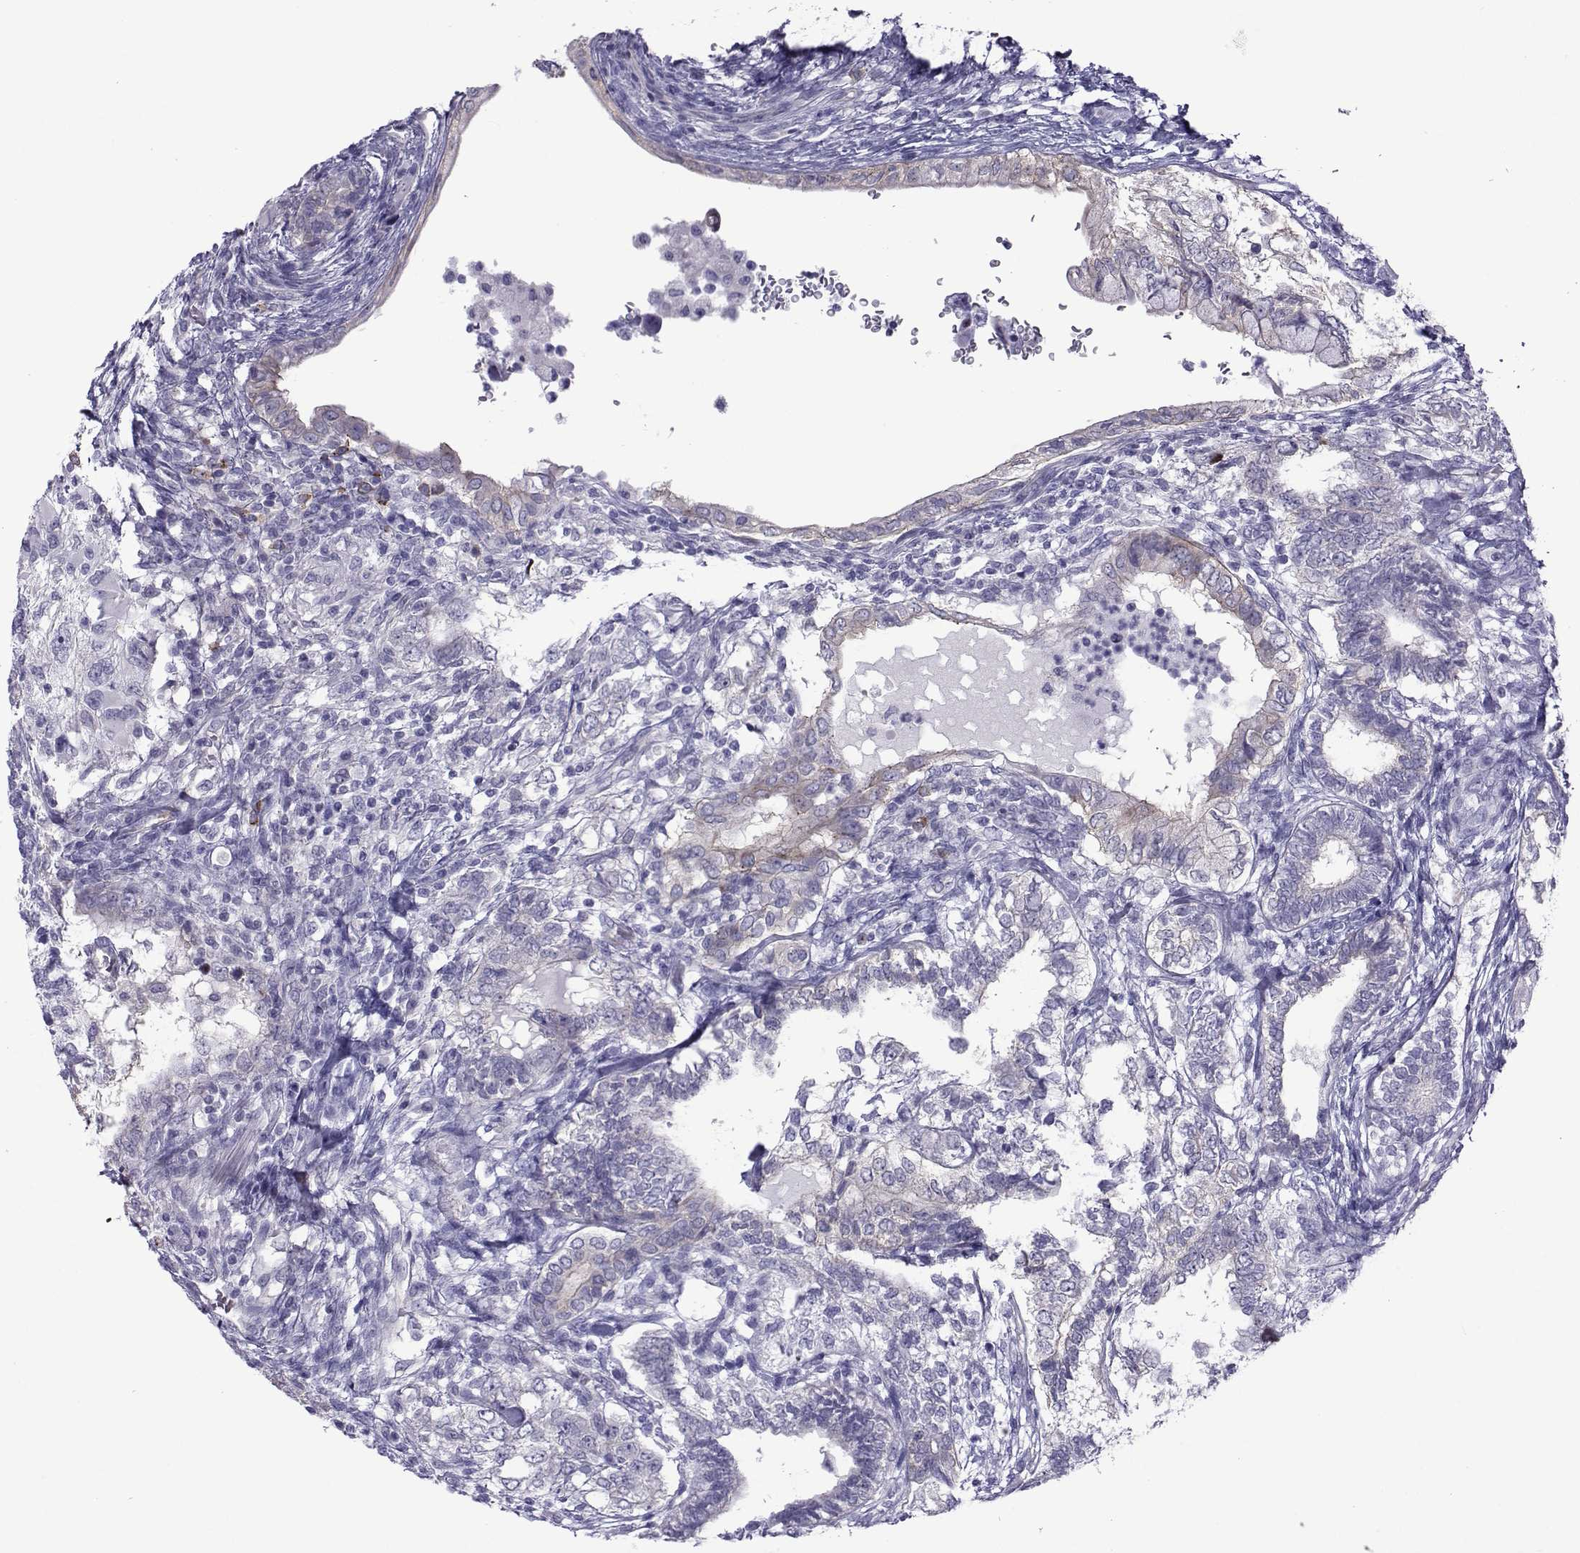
{"staining": {"intensity": "weak", "quantity": "<25%", "location": "cytoplasmic/membranous"}, "tissue": "testis cancer", "cell_type": "Tumor cells", "image_type": "cancer", "snomed": [{"axis": "morphology", "description": "Seminoma, NOS"}, {"axis": "morphology", "description": "Carcinoma, Embryonal, NOS"}, {"axis": "topography", "description": "Testis"}], "caption": "Human testis cancer (embryonal carcinoma) stained for a protein using immunohistochemistry (IHC) reveals no positivity in tumor cells.", "gene": "COL22A1", "patient": {"sex": "male", "age": 41}}